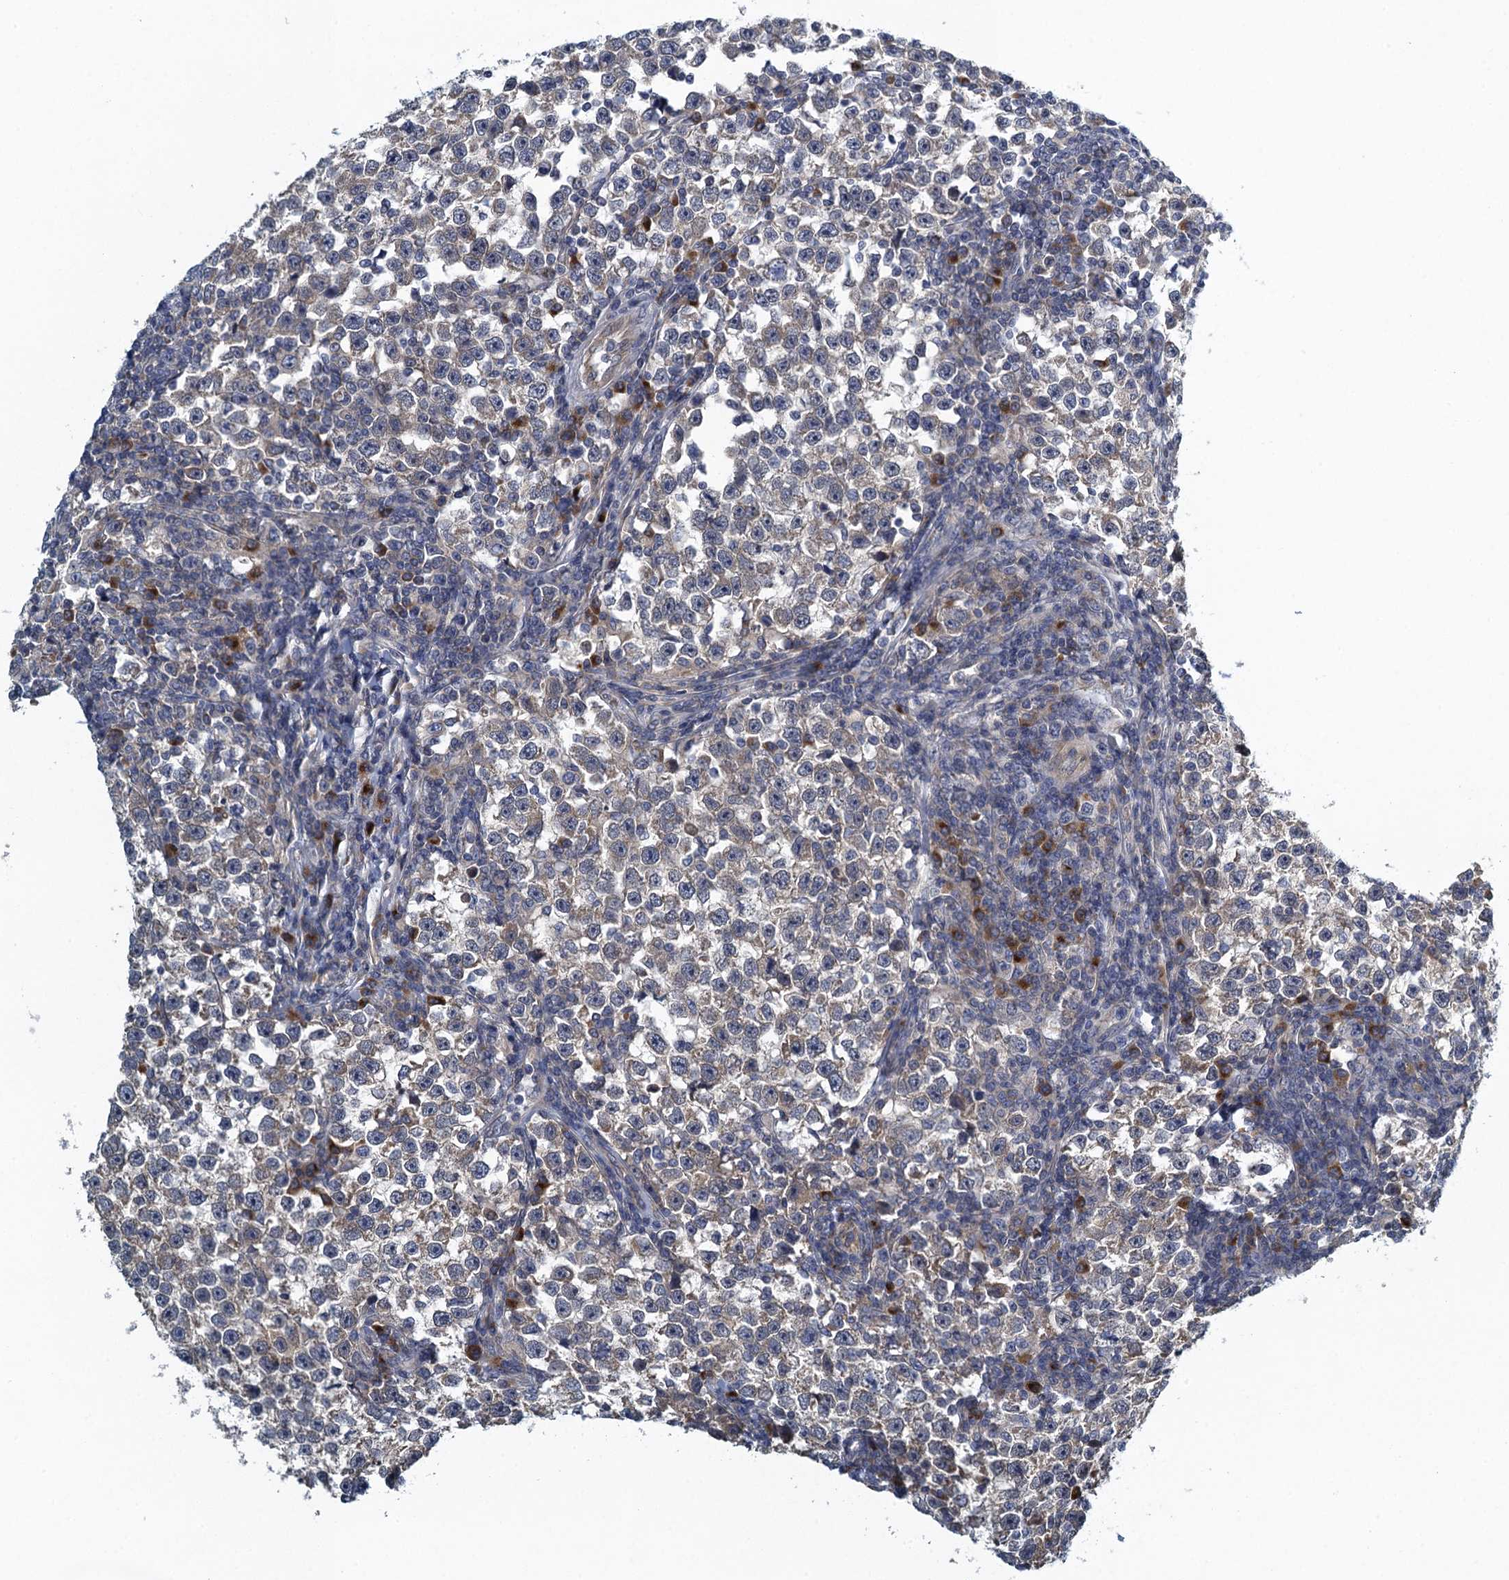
{"staining": {"intensity": "weak", "quantity": "<25%", "location": "cytoplasmic/membranous"}, "tissue": "testis cancer", "cell_type": "Tumor cells", "image_type": "cancer", "snomed": [{"axis": "morphology", "description": "Normal tissue, NOS"}, {"axis": "morphology", "description": "Seminoma, NOS"}, {"axis": "topography", "description": "Testis"}], "caption": "Immunohistochemistry (IHC) image of testis cancer stained for a protein (brown), which displays no positivity in tumor cells.", "gene": "ALG2", "patient": {"sex": "male", "age": 43}}